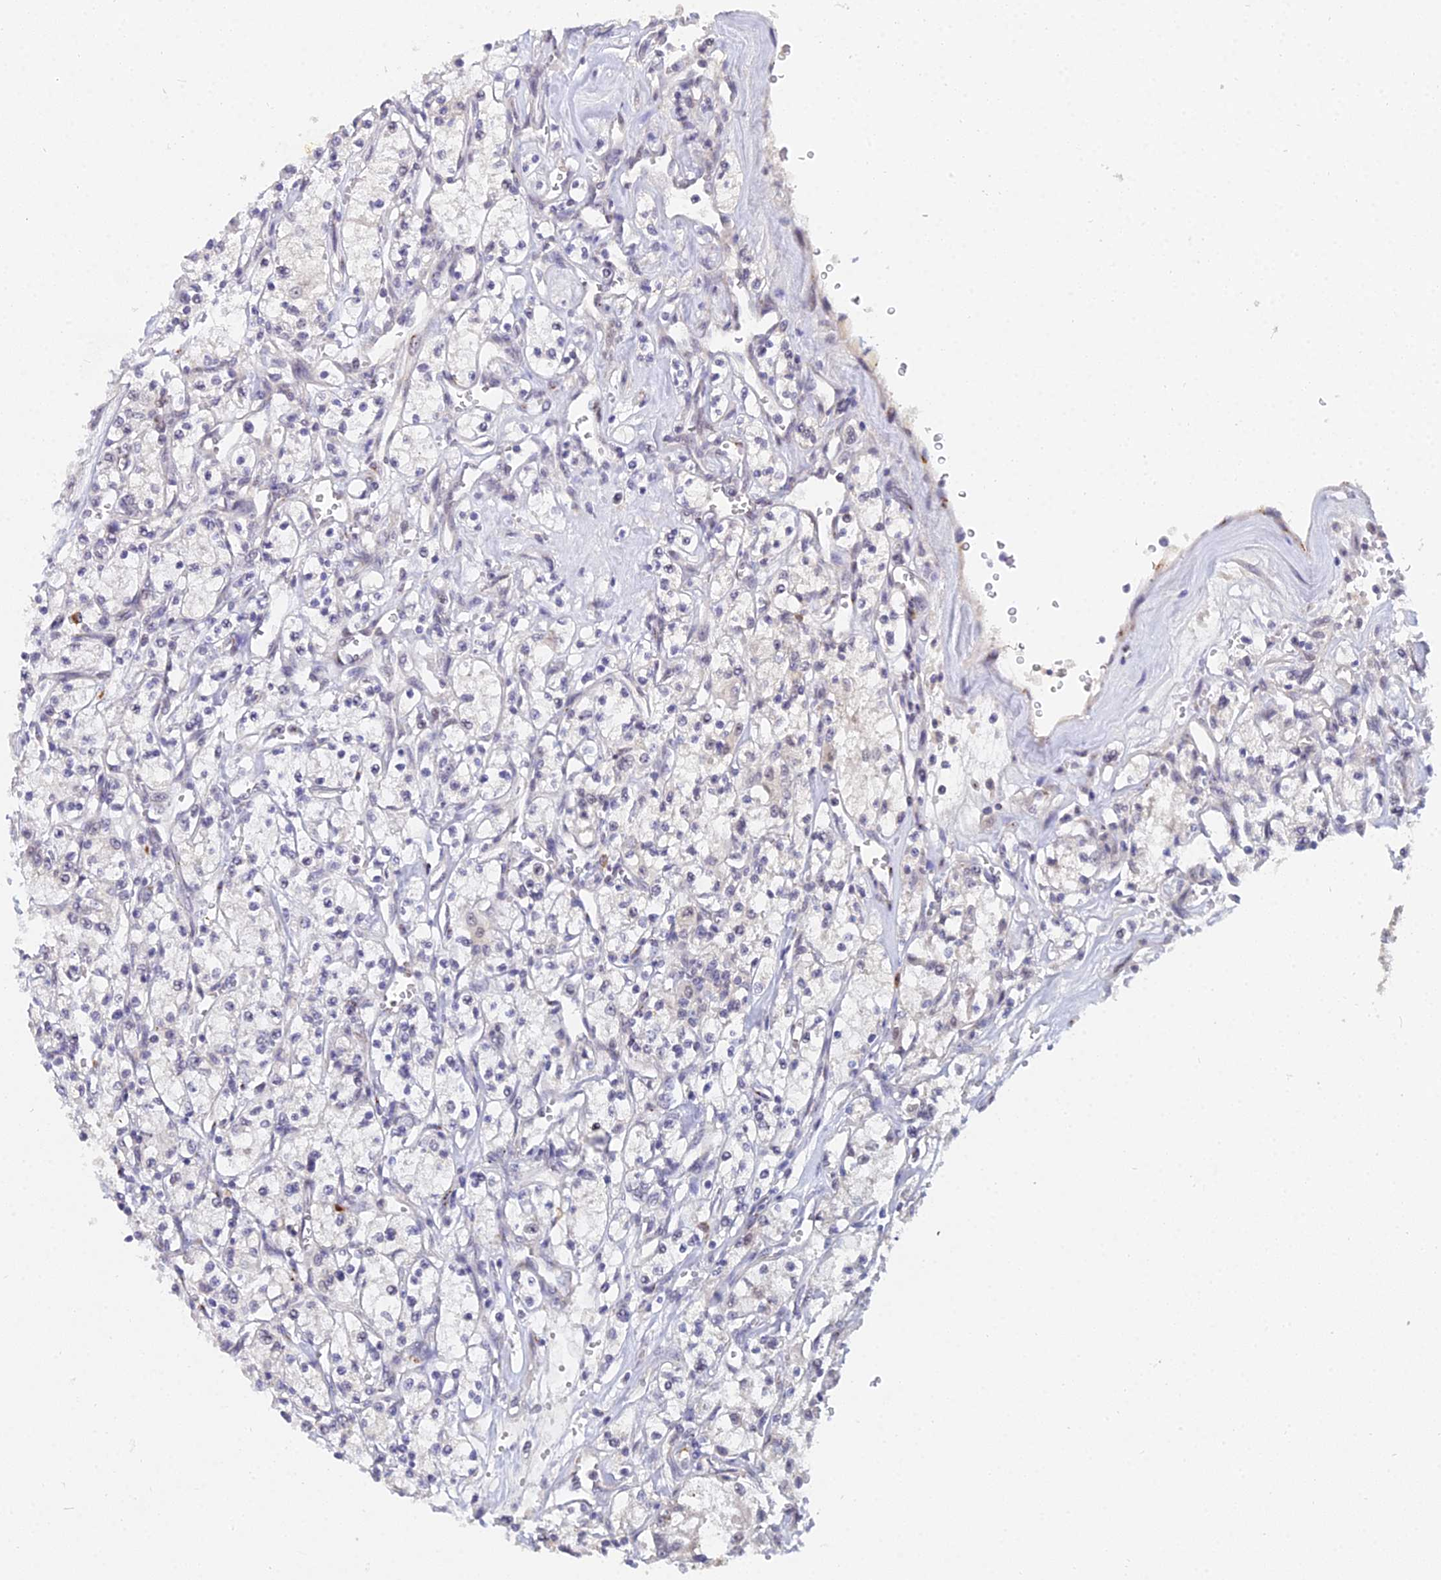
{"staining": {"intensity": "negative", "quantity": "none", "location": "none"}, "tissue": "renal cancer", "cell_type": "Tumor cells", "image_type": "cancer", "snomed": [{"axis": "morphology", "description": "Adenocarcinoma, NOS"}, {"axis": "topography", "description": "Kidney"}], "caption": "Immunohistochemistry of human adenocarcinoma (renal) demonstrates no expression in tumor cells.", "gene": "THOC3", "patient": {"sex": "female", "age": 59}}